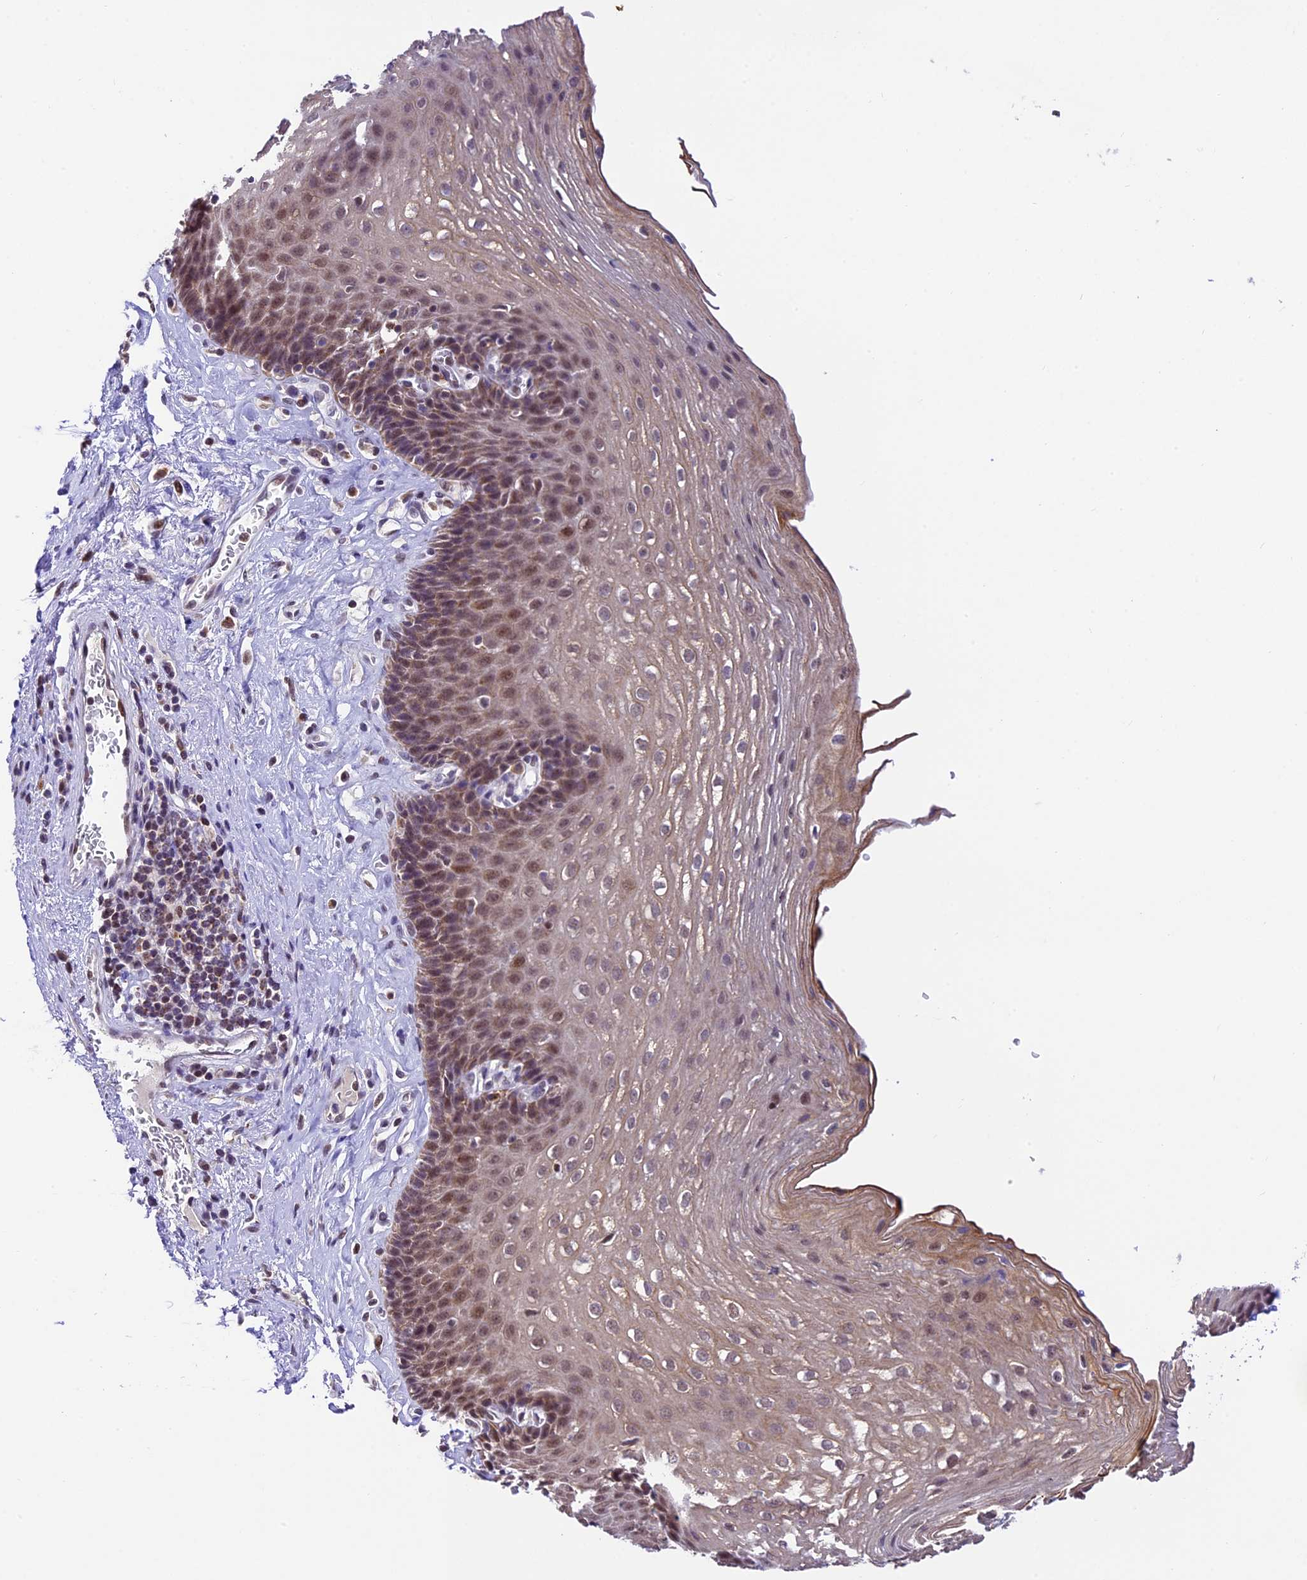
{"staining": {"intensity": "moderate", "quantity": ">75%", "location": "cytoplasmic/membranous,nuclear"}, "tissue": "esophagus", "cell_type": "Squamous epithelial cells", "image_type": "normal", "snomed": [{"axis": "morphology", "description": "Normal tissue, NOS"}, {"axis": "topography", "description": "Esophagus"}], "caption": "The image displays immunohistochemical staining of benign esophagus. There is moderate cytoplasmic/membranous,nuclear expression is seen in about >75% of squamous epithelial cells.", "gene": "CARS2", "patient": {"sex": "female", "age": 66}}